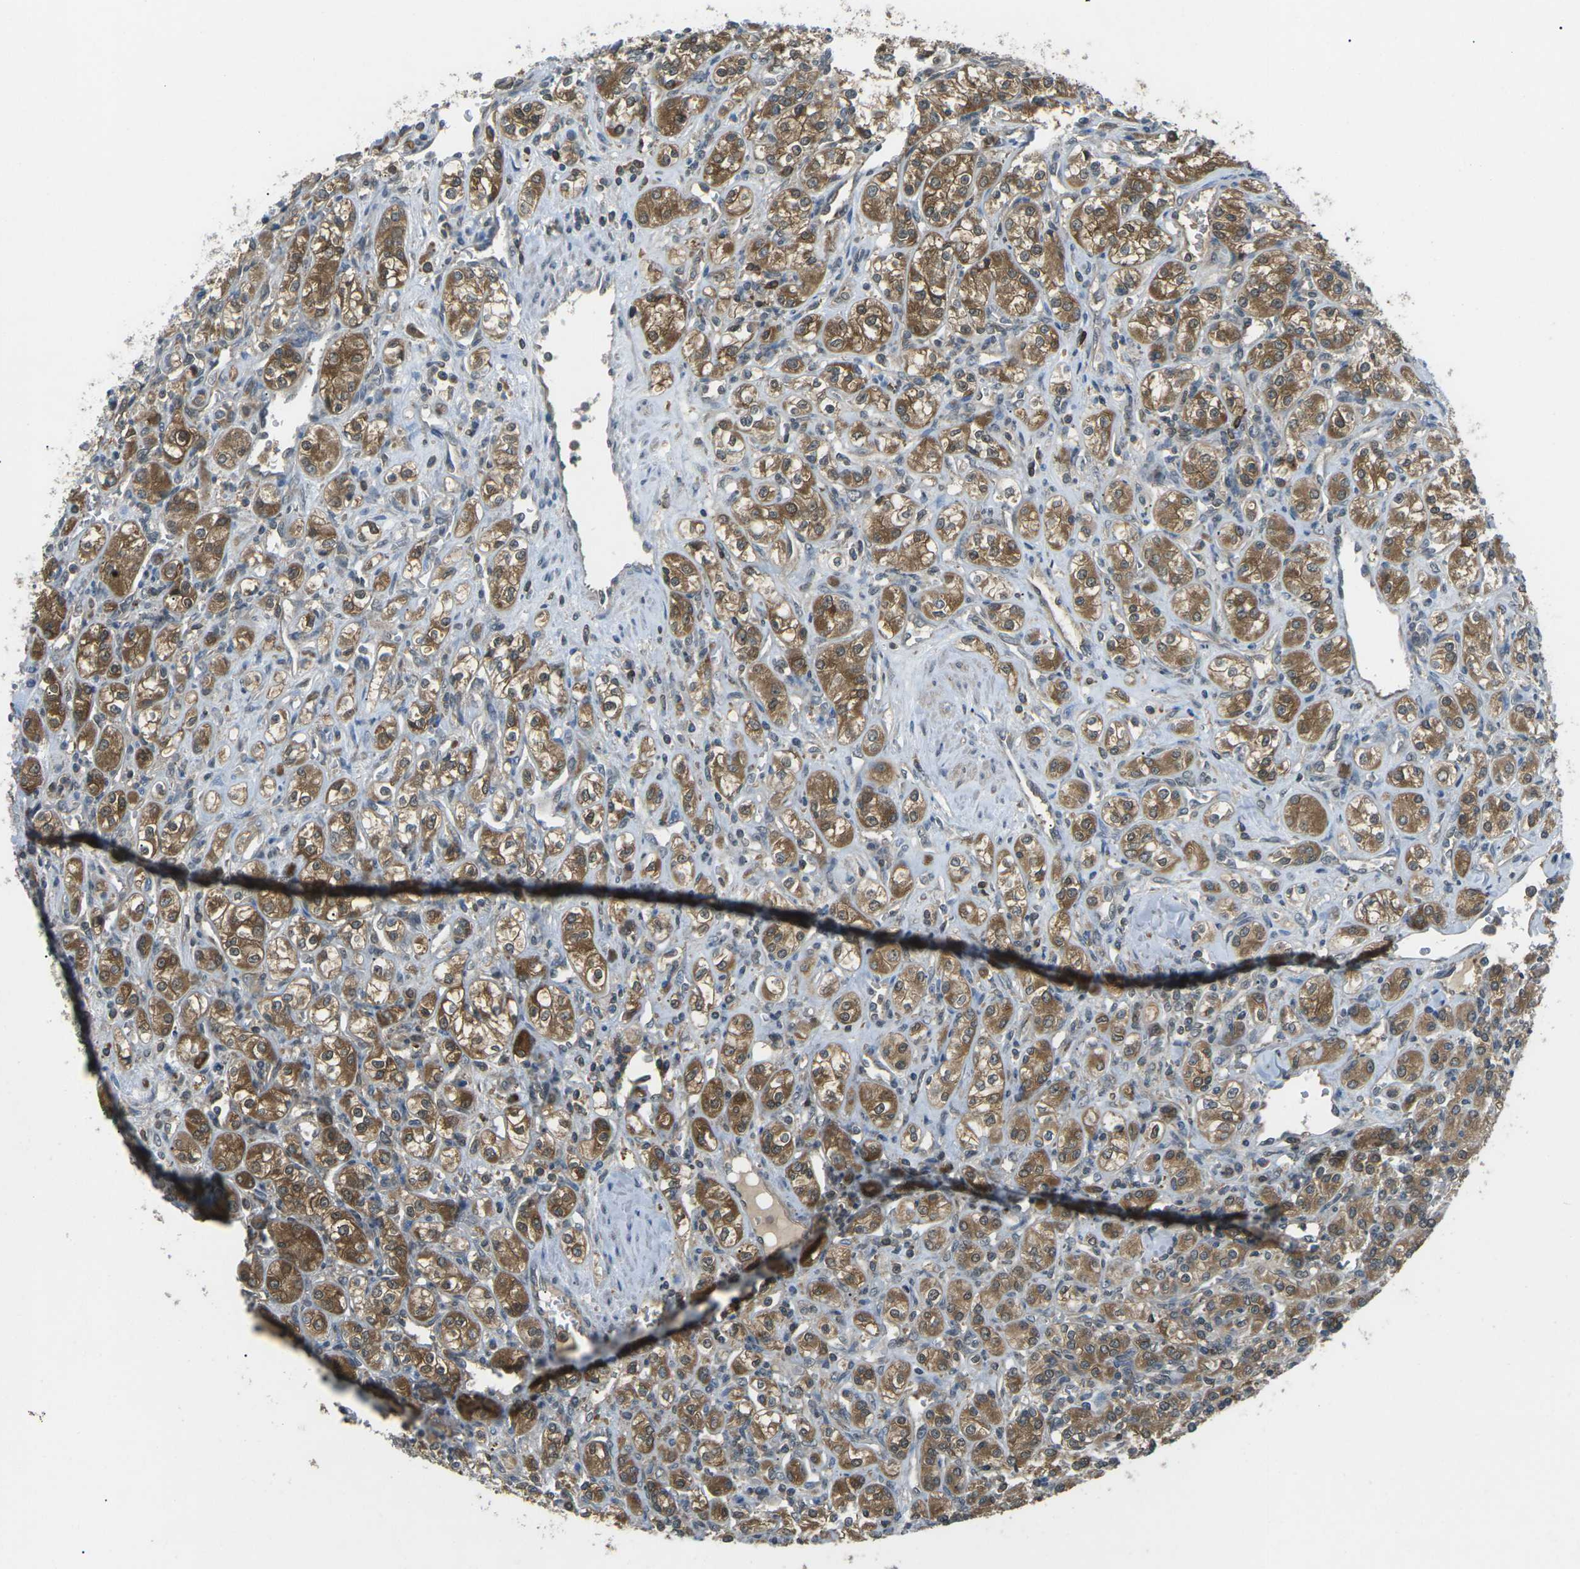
{"staining": {"intensity": "moderate", "quantity": ">75%", "location": "cytoplasmic/membranous"}, "tissue": "renal cancer", "cell_type": "Tumor cells", "image_type": "cancer", "snomed": [{"axis": "morphology", "description": "Adenocarcinoma, NOS"}, {"axis": "topography", "description": "Kidney"}], "caption": "Immunohistochemical staining of renal cancer shows medium levels of moderate cytoplasmic/membranous protein positivity in approximately >75% of tumor cells.", "gene": "PIEZO2", "patient": {"sex": "male", "age": 77}}